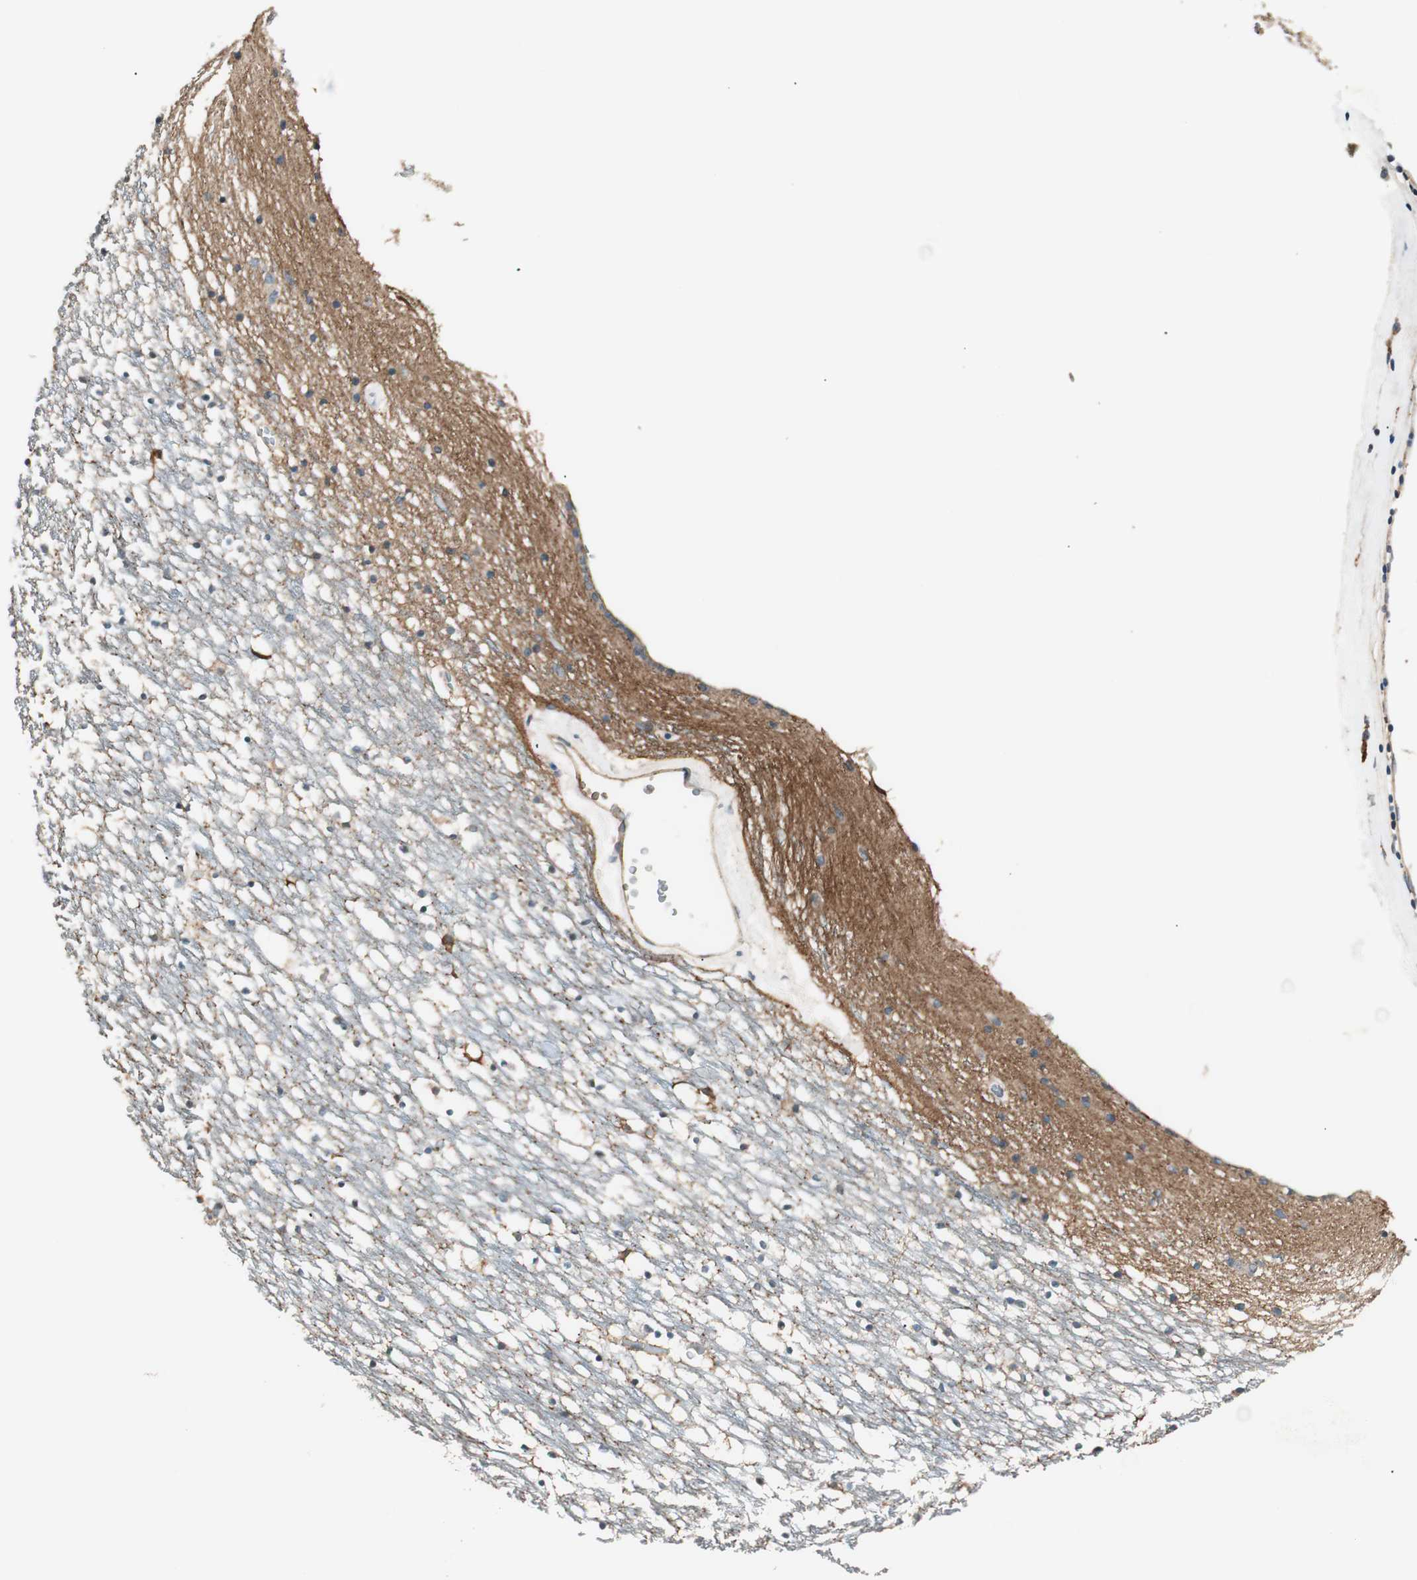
{"staining": {"intensity": "moderate", "quantity": "25%-75%", "location": "cytoplasmic/membranous"}, "tissue": "caudate", "cell_type": "Glial cells", "image_type": "normal", "snomed": [{"axis": "morphology", "description": "Normal tissue, NOS"}, {"axis": "topography", "description": "Lateral ventricle wall"}], "caption": "Protein staining of unremarkable caudate shows moderate cytoplasmic/membranous expression in about 25%-75% of glial cells. (DAB IHC, brown staining for protein, blue staining for nuclei).", "gene": "NFRKB", "patient": {"sex": "male", "age": 45}}